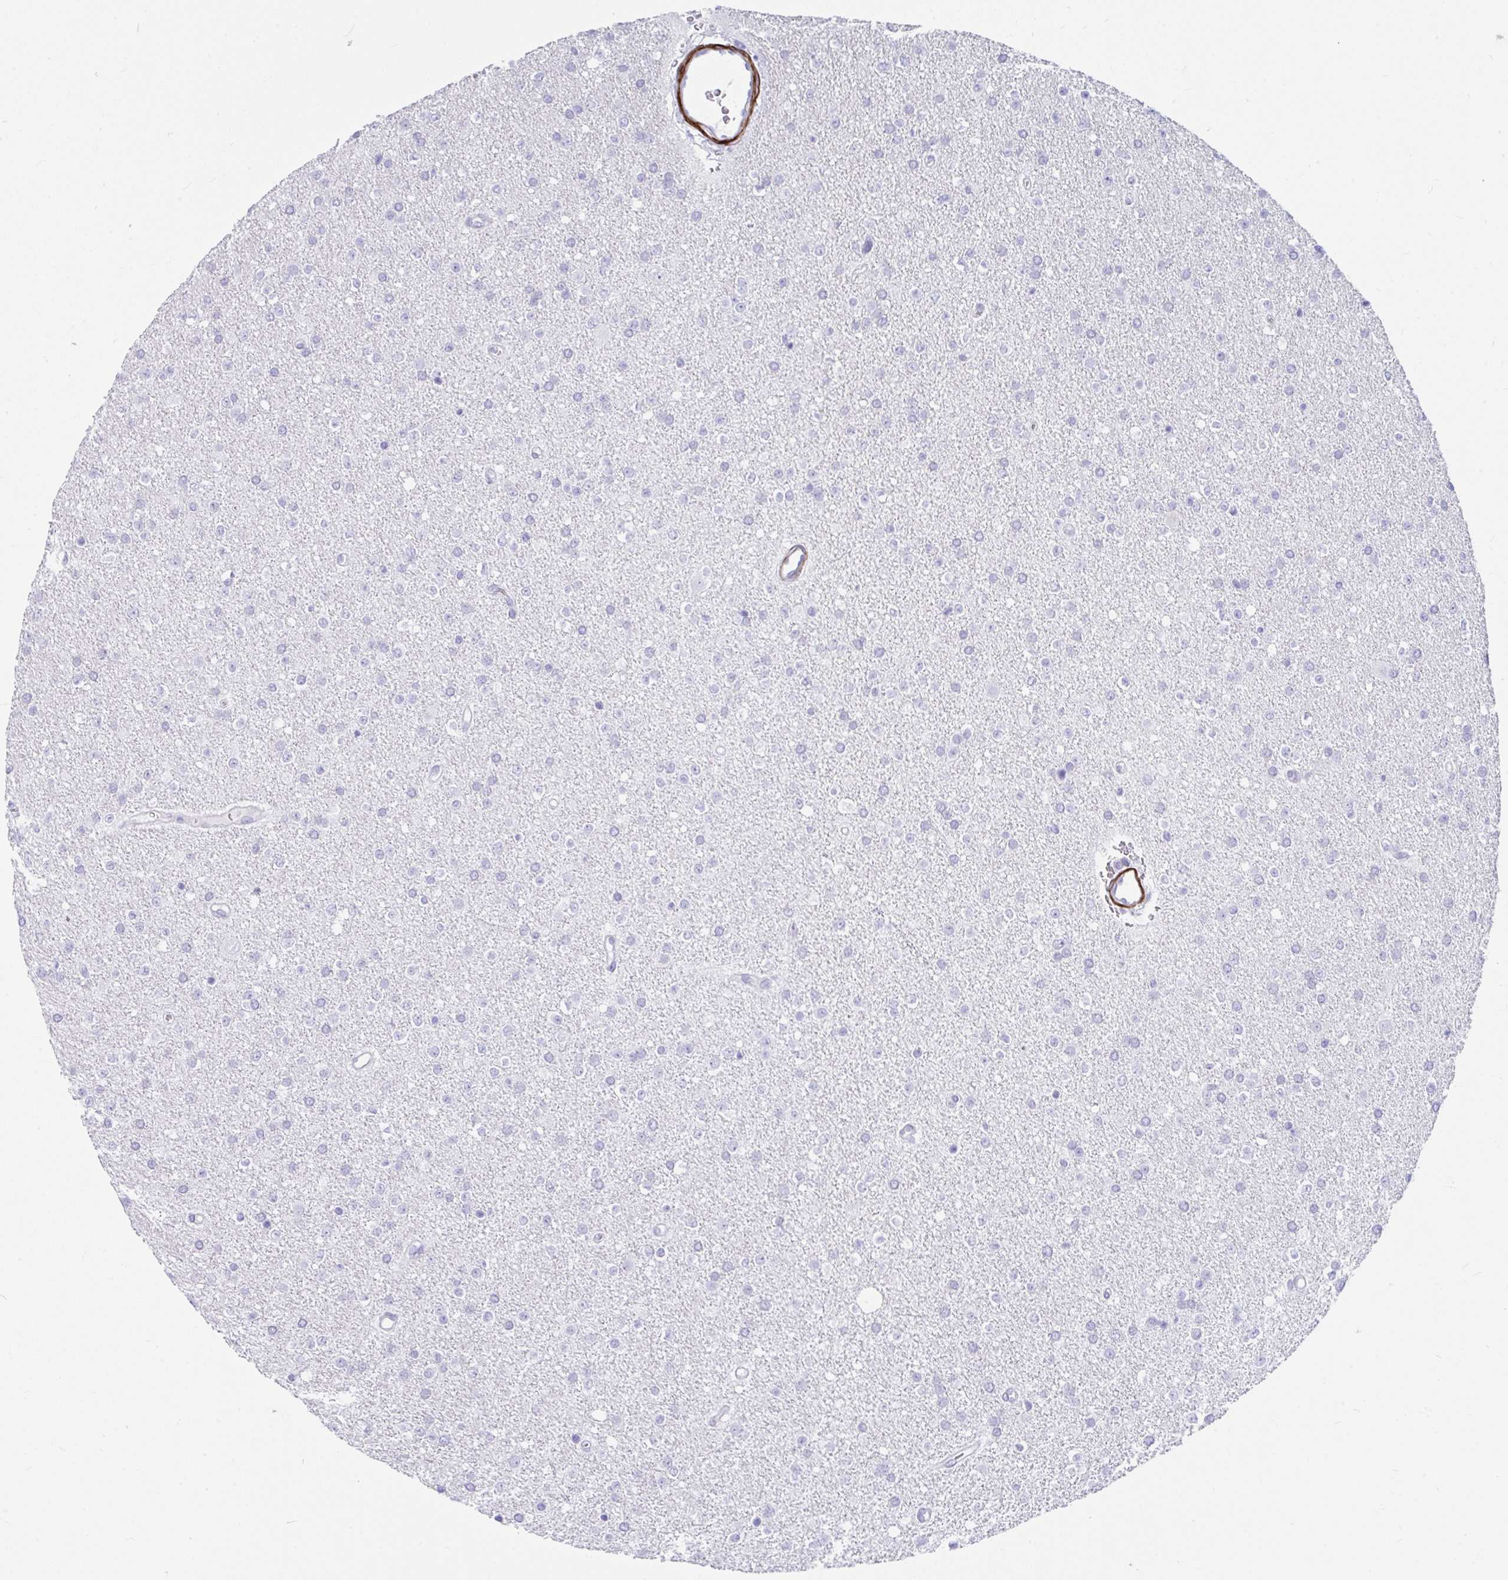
{"staining": {"intensity": "negative", "quantity": "none", "location": "none"}, "tissue": "glioma", "cell_type": "Tumor cells", "image_type": "cancer", "snomed": [{"axis": "morphology", "description": "Glioma, malignant, Low grade"}, {"axis": "topography", "description": "Brain"}], "caption": "Tumor cells show no significant positivity in glioma.", "gene": "GRXCR2", "patient": {"sex": "female", "age": 34}}